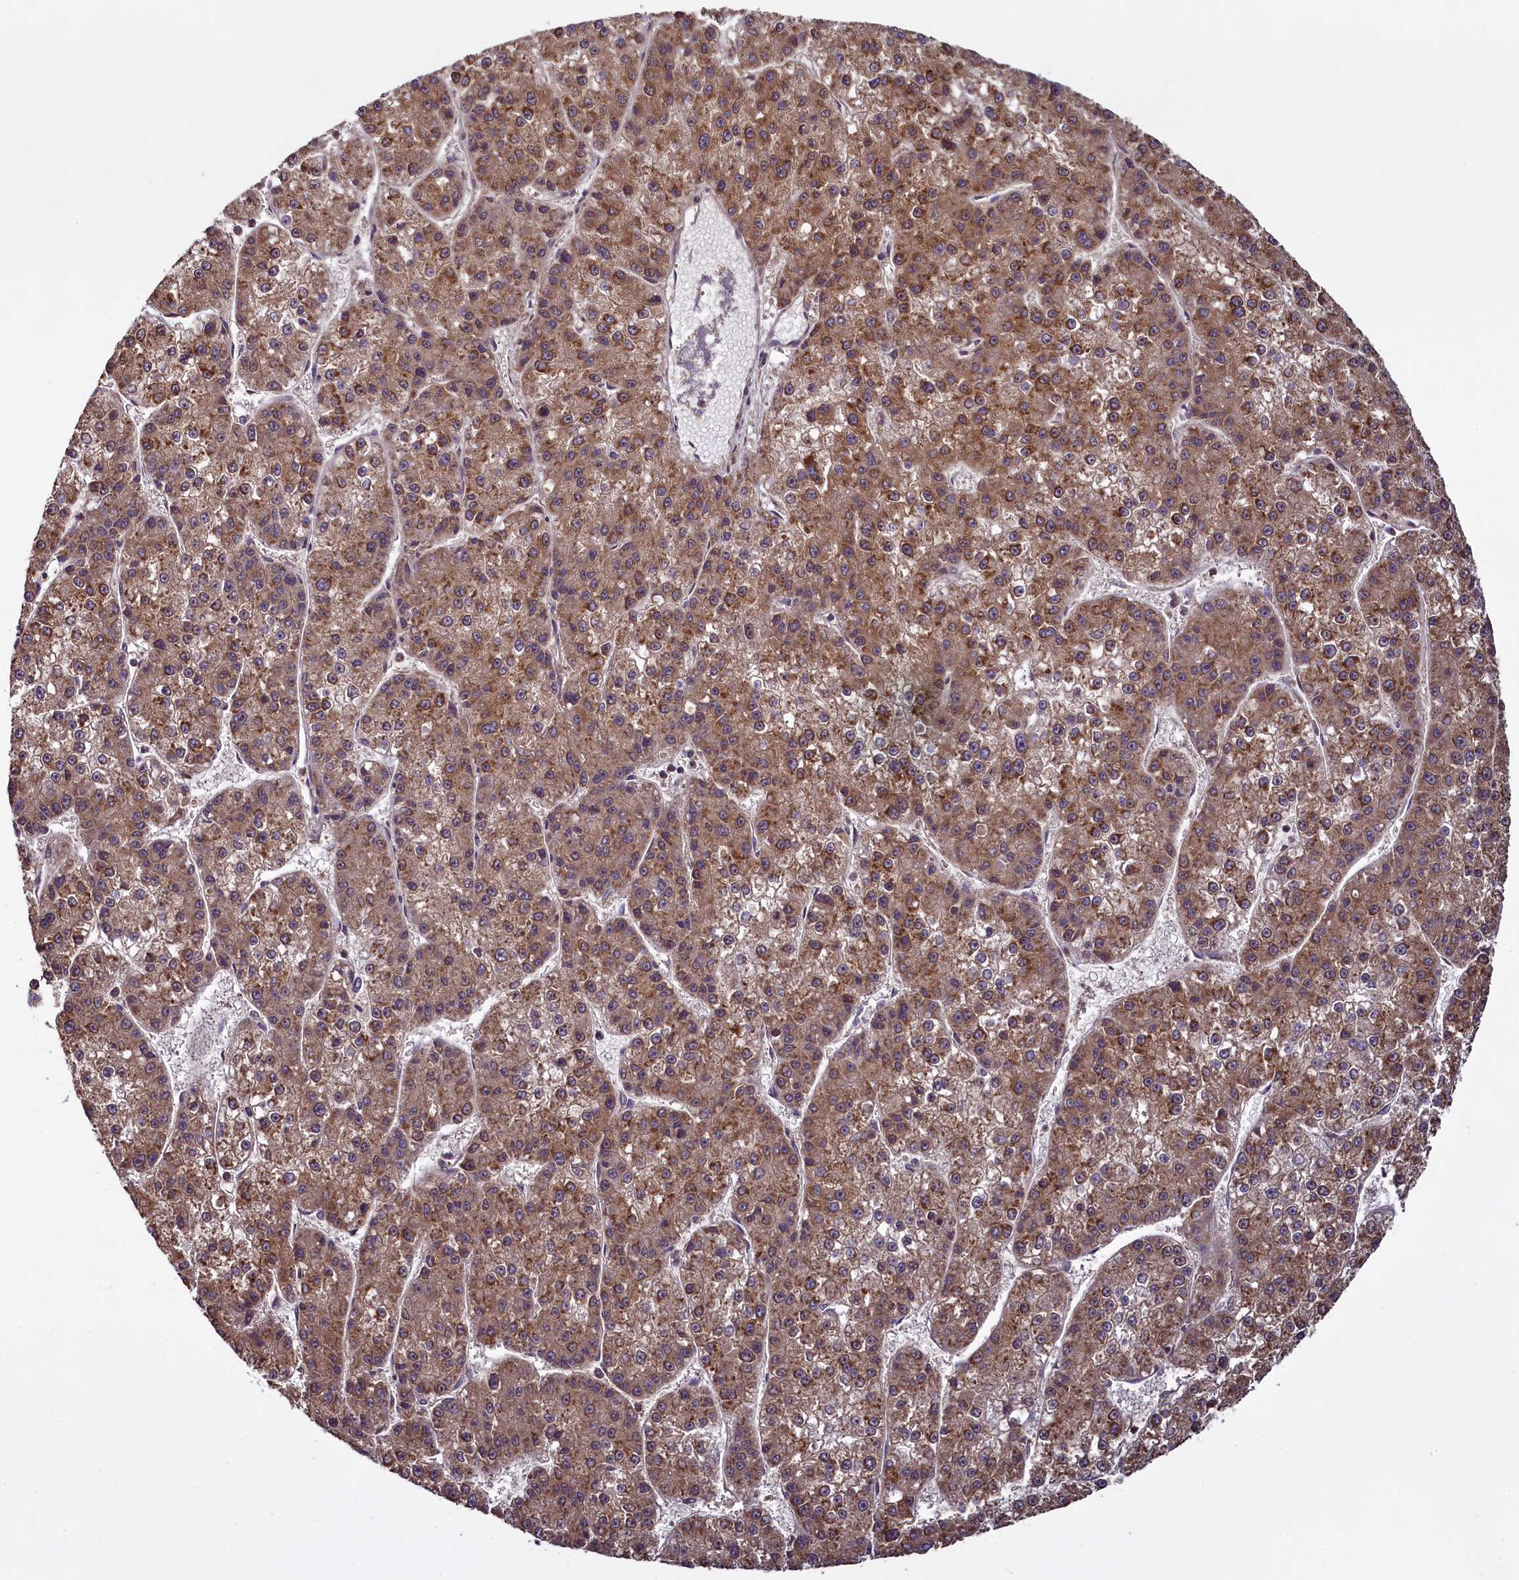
{"staining": {"intensity": "moderate", "quantity": ">75%", "location": "cytoplasmic/membranous"}, "tissue": "liver cancer", "cell_type": "Tumor cells", "image_type": "cancer", "snomed": [{"axis": "morphology", "description": "Carcinoma, Hepatocellular, NOS"}, {"axis": "topography", "description": "Liver"}], "caption": "Immunohistochemistry histopathology image of neoplastic tissue: liver cancer (hepatocellular carcinoma) stained using immunohistochemistry demonstrates medium levels of moderate protein expression localized specifically in the cytoplasmic/membranous of tumor cells, appearing as a cytoplasmic/membranous brown color.", "gene": "NUDT6", "patient": {"sex": "female", "age": 73}}